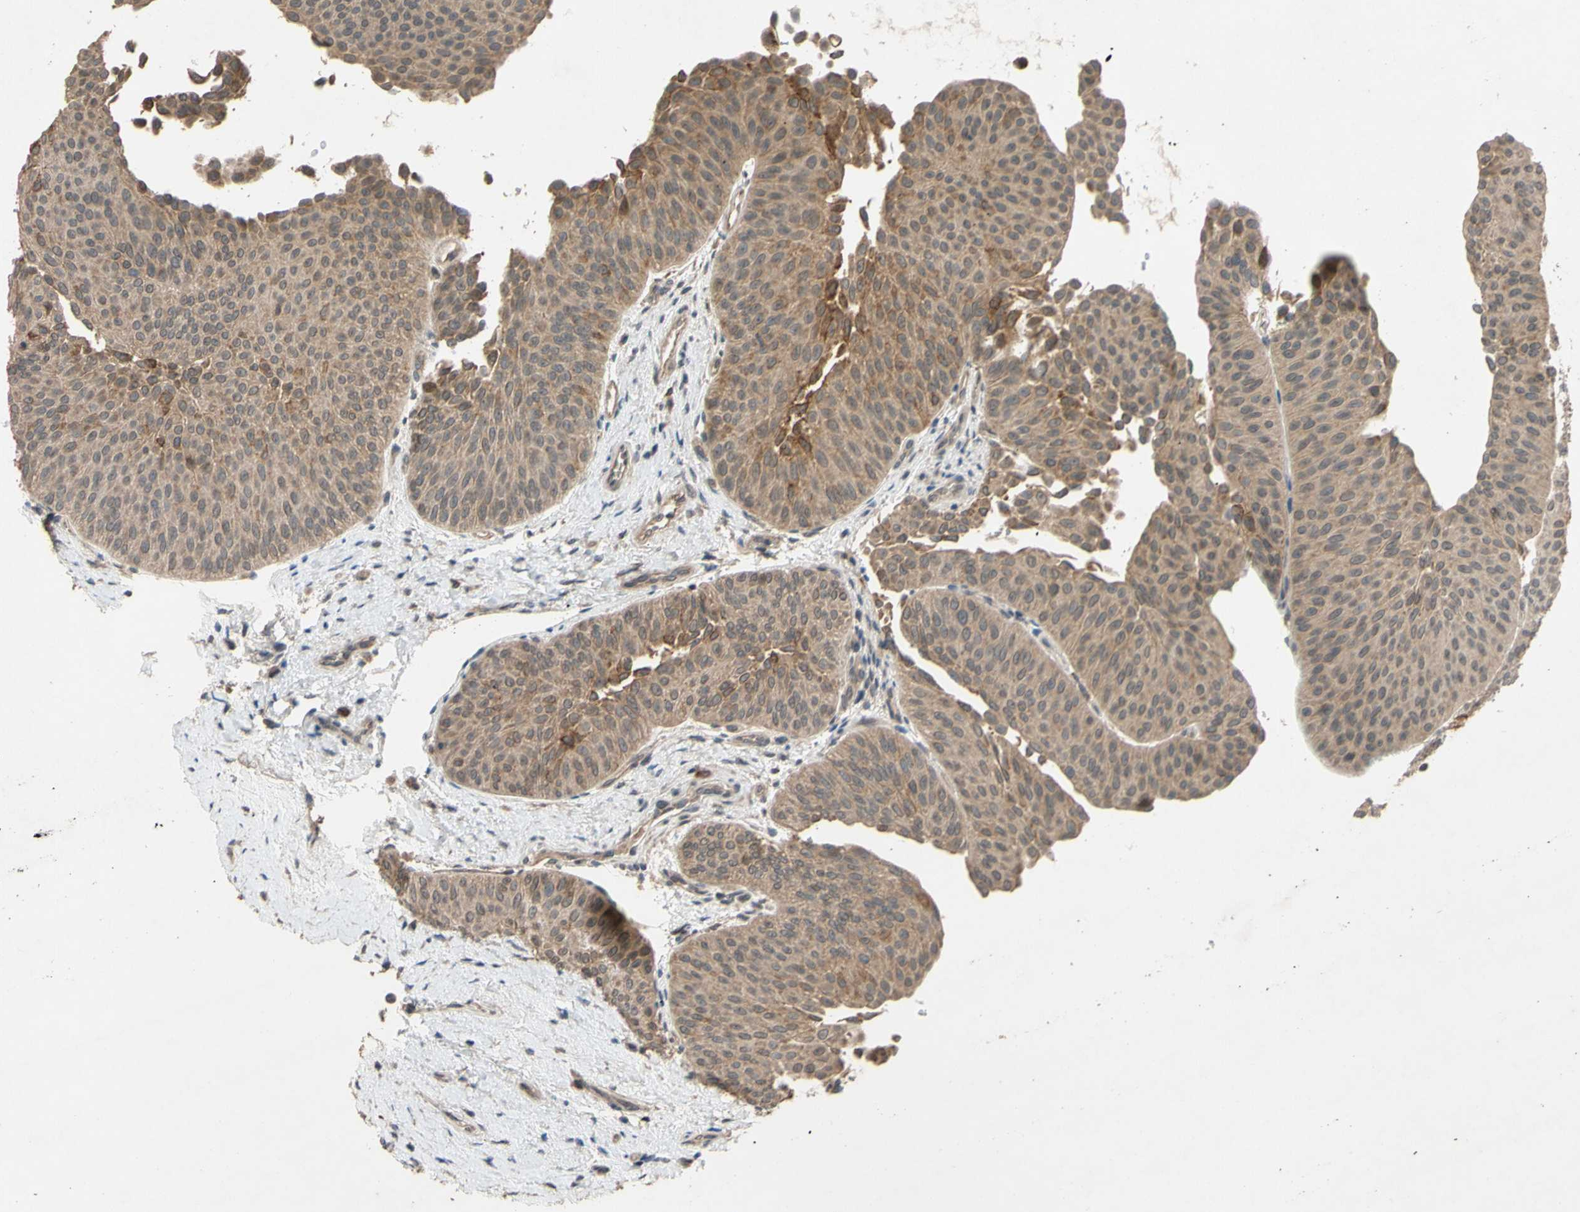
{"staining": {"intensity": "weak", "quantity": ">75%", "location": "cytoplasmic/membranous"}, "tissue": "urothelial cancer", "cell_type": "Tumor cells", "image_type": "cancer", "snomed": [{"axis": "morphology", "description": "Urothelial carcinoma, Low grade"}, {"axis": "topography", "description": "Urinary bladder"}], "caption": "A photomicrograph showing weak cytoplasmic/membranous staining in about >75% of tumor cells in urothelial cancer, as visualized by brown immunohistochemical staining.", "gene": "CD164", "patient": {"sex": "female", "age": 60}}